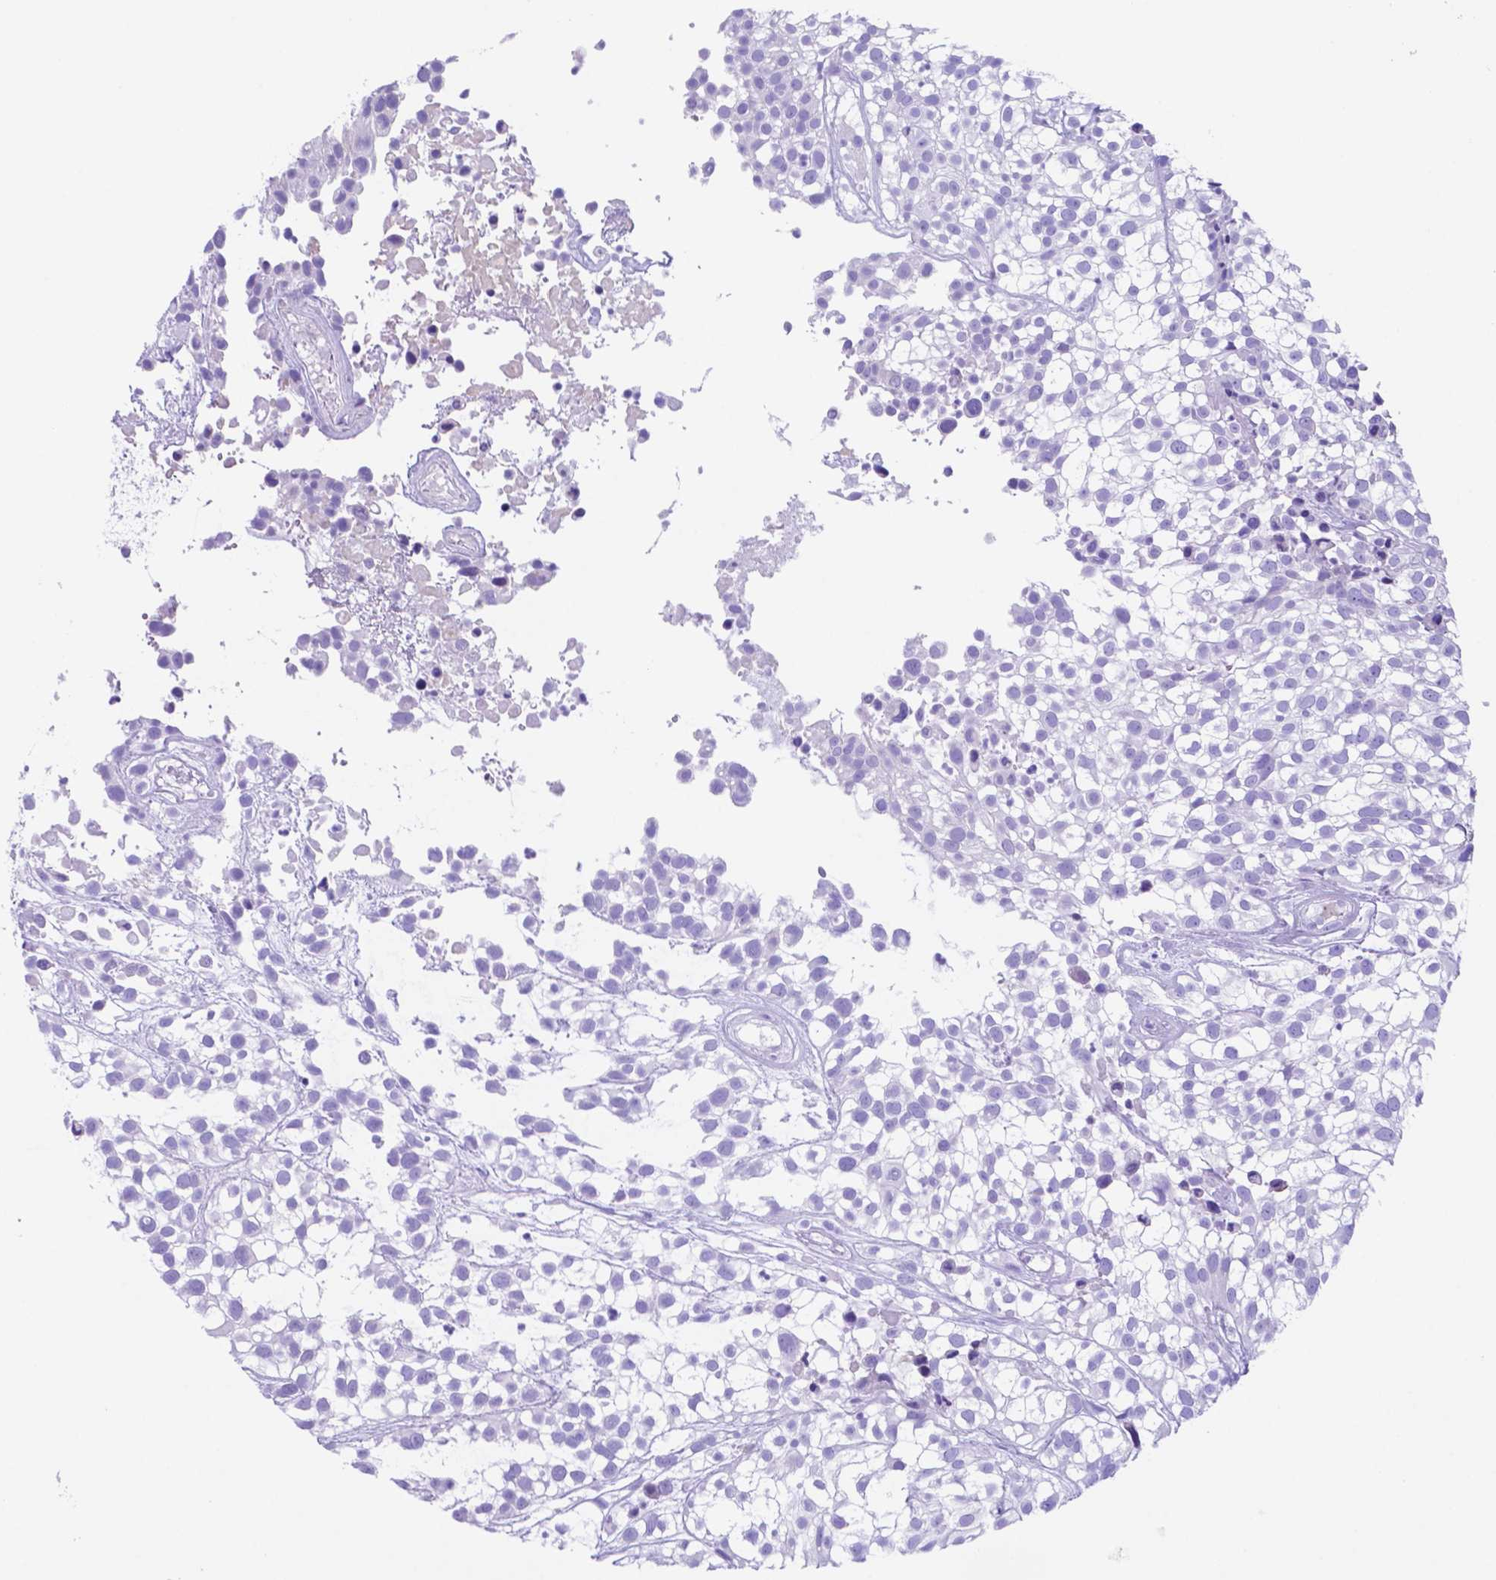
{"staining": {"intensity": "negative", "quantity": "none", "location": "none"}, "tissue": "urothelial cancer", "cell_type": "Tumor cells", "image_type": "cancer", "snomed": [{"axis": "morphology", "description": "Urothelial carcinoma, High grade"}, {"axis": "topography", "description": "Urinary bladder"}], "caption": "Human urothelial carcinoma (high-grade) stained for a protein using immunohistochemistry demonstrates no staining in tumor cells.", "gene": "DNAAF8", "patient": {"sex": "male", "age": 56}}